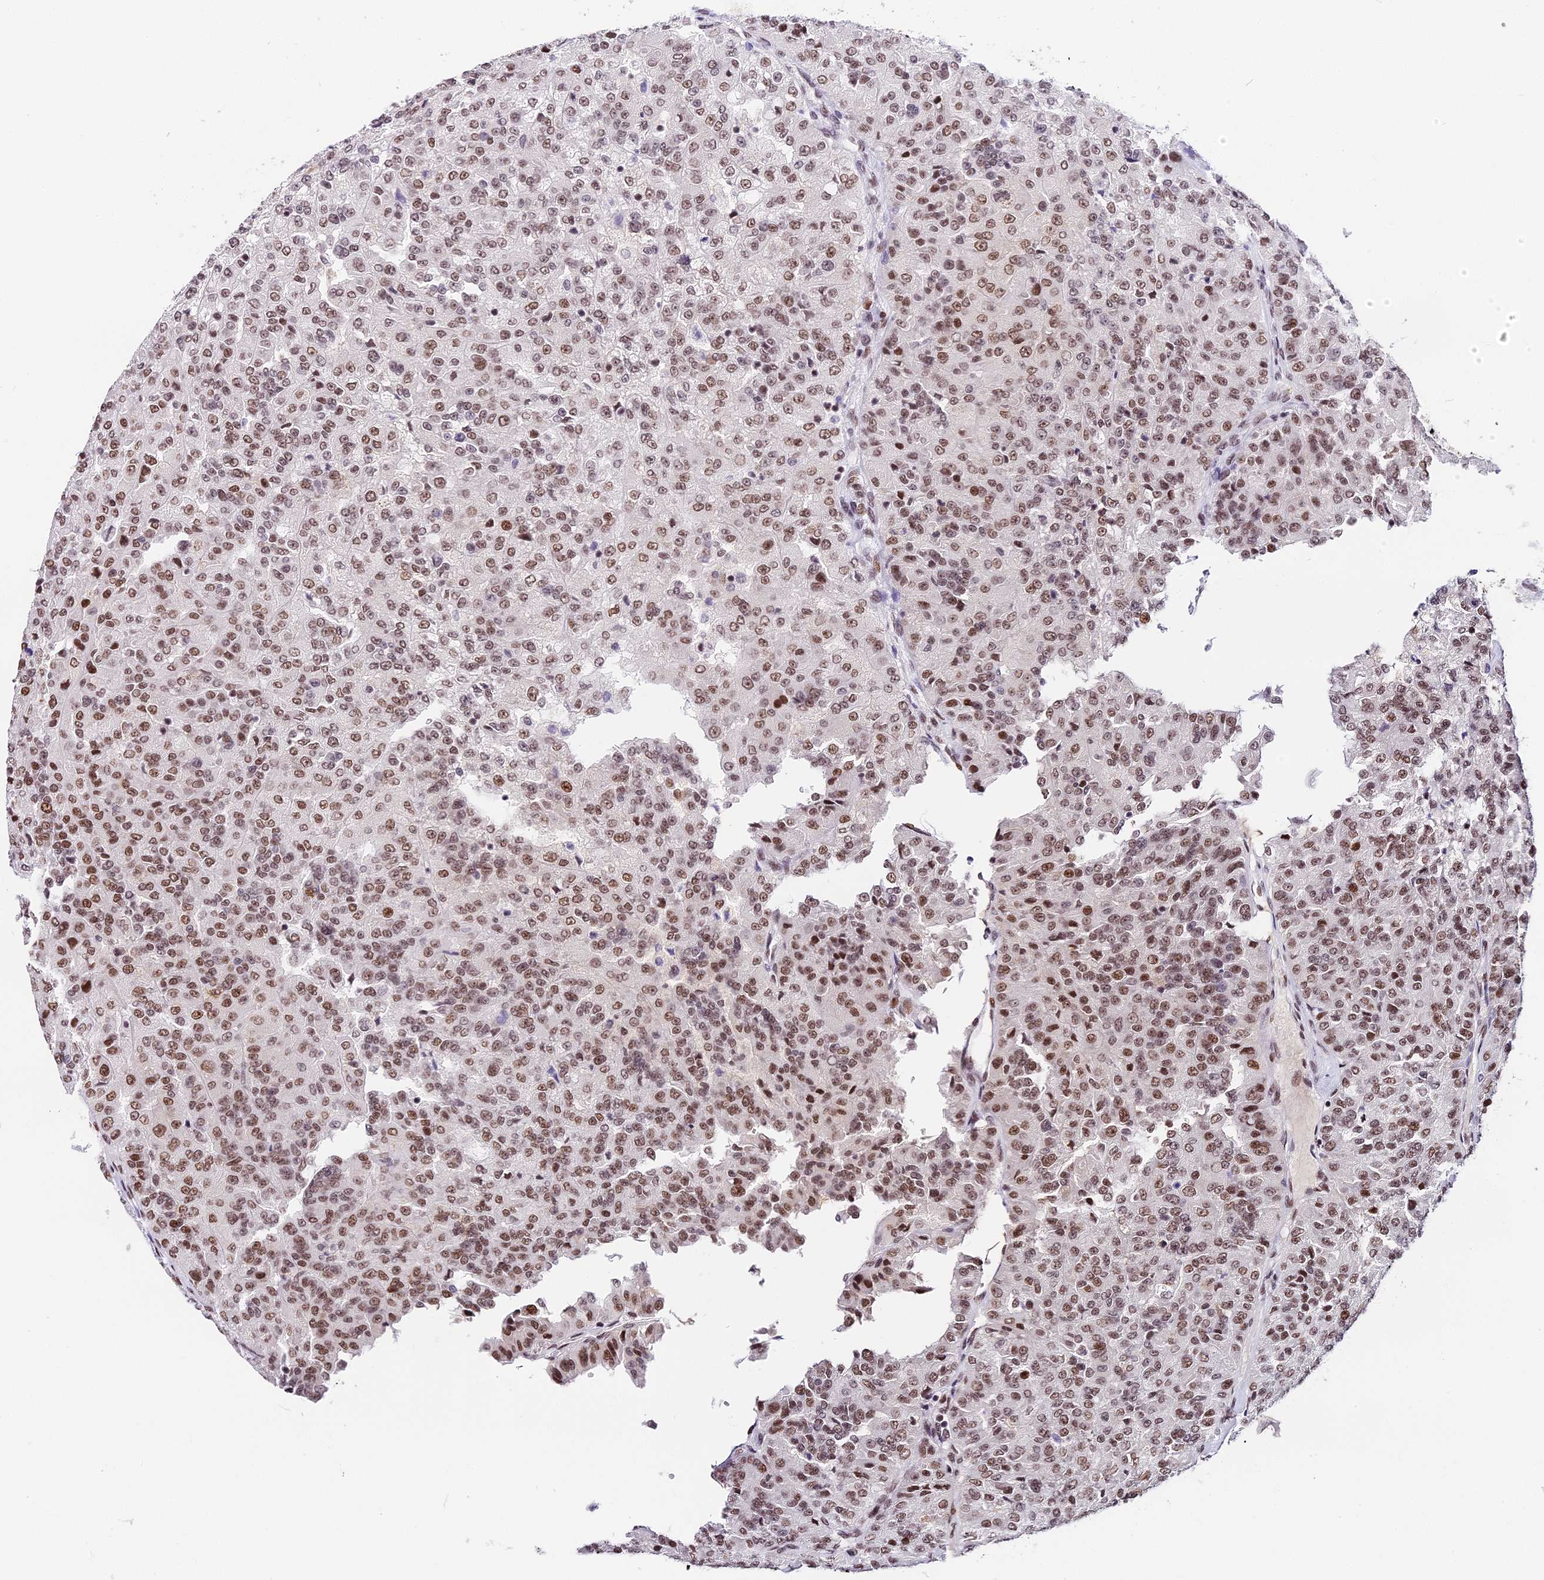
{"staining": {"intensity": "moderate", "quantity": ">75%", "location": "nuclear"}, "tissue": "renal cancer", "cell_type": "Tumor cells", "image_type": "cancer", "snomed": [{"axis": "morphology", "description": "Adenocarcinoma, NOS"}, {"axis": "topography", "description": "Kidney"}], "caption": "The immunohistochemical stain shows moderate nuclear expression in tumor cells of renal cancer (adenocarcinoma) tissue. (DAB IHC with brightfield microscopy, high magnification).", "gene": "SBNO1", "patient": {"sex": "female", "age": 63}}